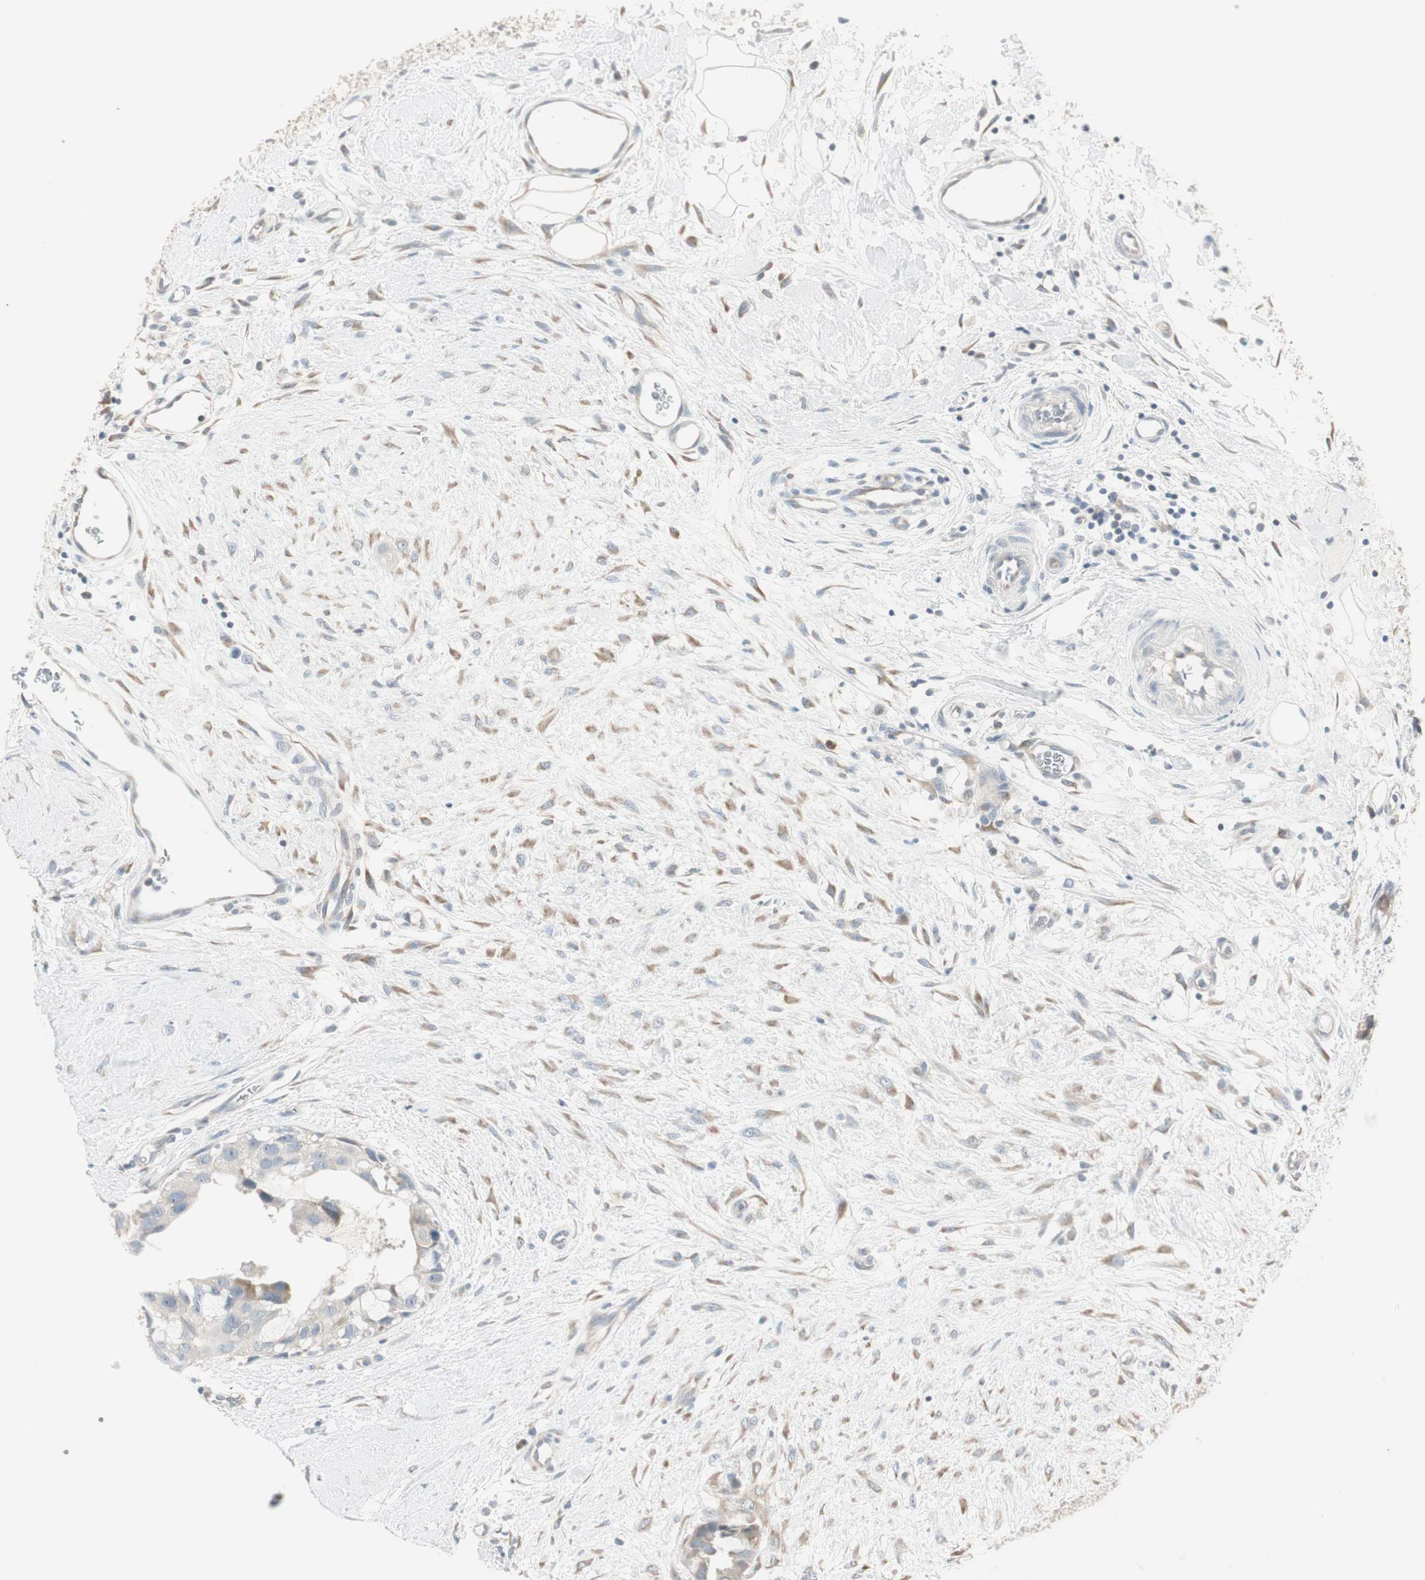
{"staining": {"intensity": "moderate", "quantity": "<25%", "location": "cytoplasmic/membranous"}, "tissue": "breast cancer", "cell_type": "Tumor cells", "image_type": "cancer", "snomed": [{"axis": "morphology", "description": "Duct carcinoma"}, {"axis": "topography", "description": "Breast"}], "caption": "The photomicrograph demonstrates immunohistochemical staining of breast cancer (infiltrating ductal carcinoma). There is moderate cytoplasmic/membranous expression is present in approximately <25% of tumor cells.", "gene": "PDZK1", "patient": {"sex": "female", "age": 40}}